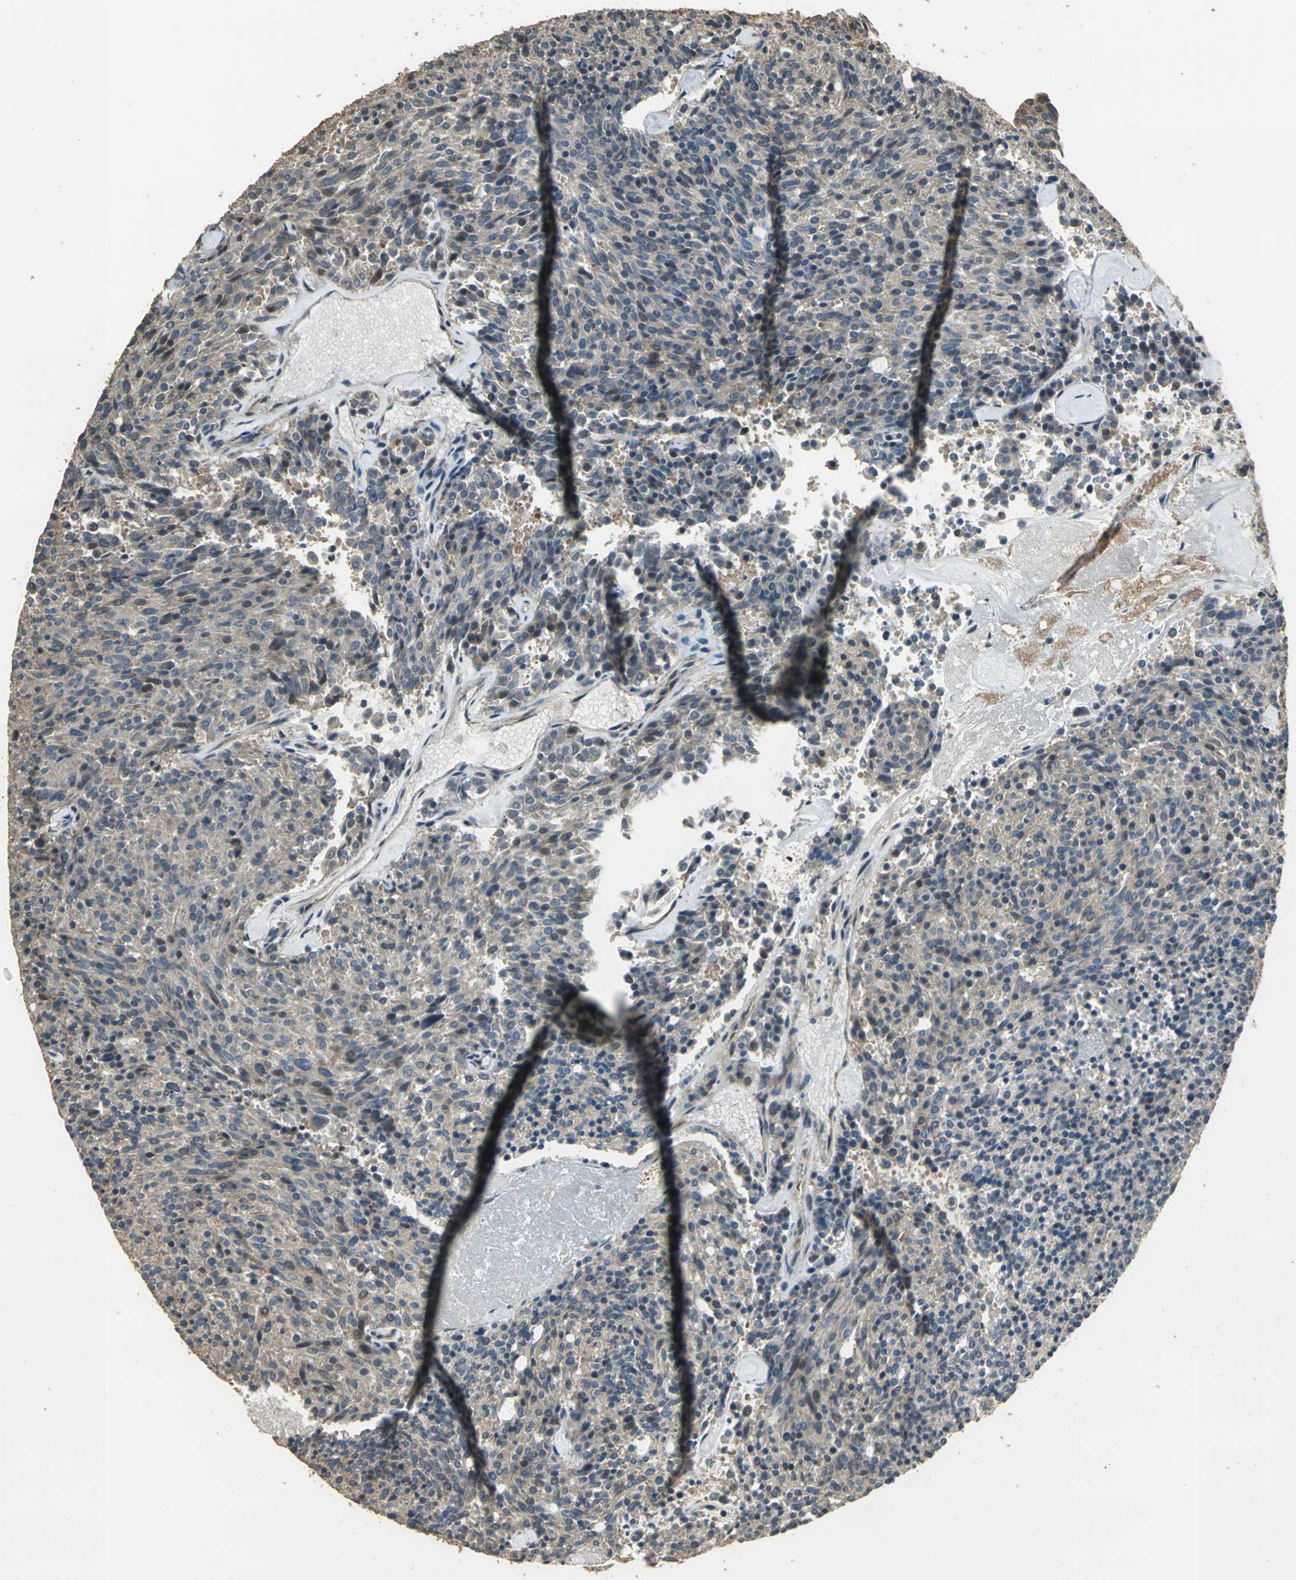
{"staining": {"intensity": "strong", "quantity": ">75%", "location": "cytoplasmic/membranous"}, "tissue": "carcinoid", "cell_type": "Tumor cells", "image_type": "cancer", "snomed": [{"axis": "morphology", "description": "Carcinoid, malignant, NOS"}, {"axis": "topography", "description": "Pancreas"}], "caption": "Human carcinoid stained with a protein marker reveals strong staining in tumor cells.", "gene": "KANK1", "patient": {"sex": "female", "age": 54}}